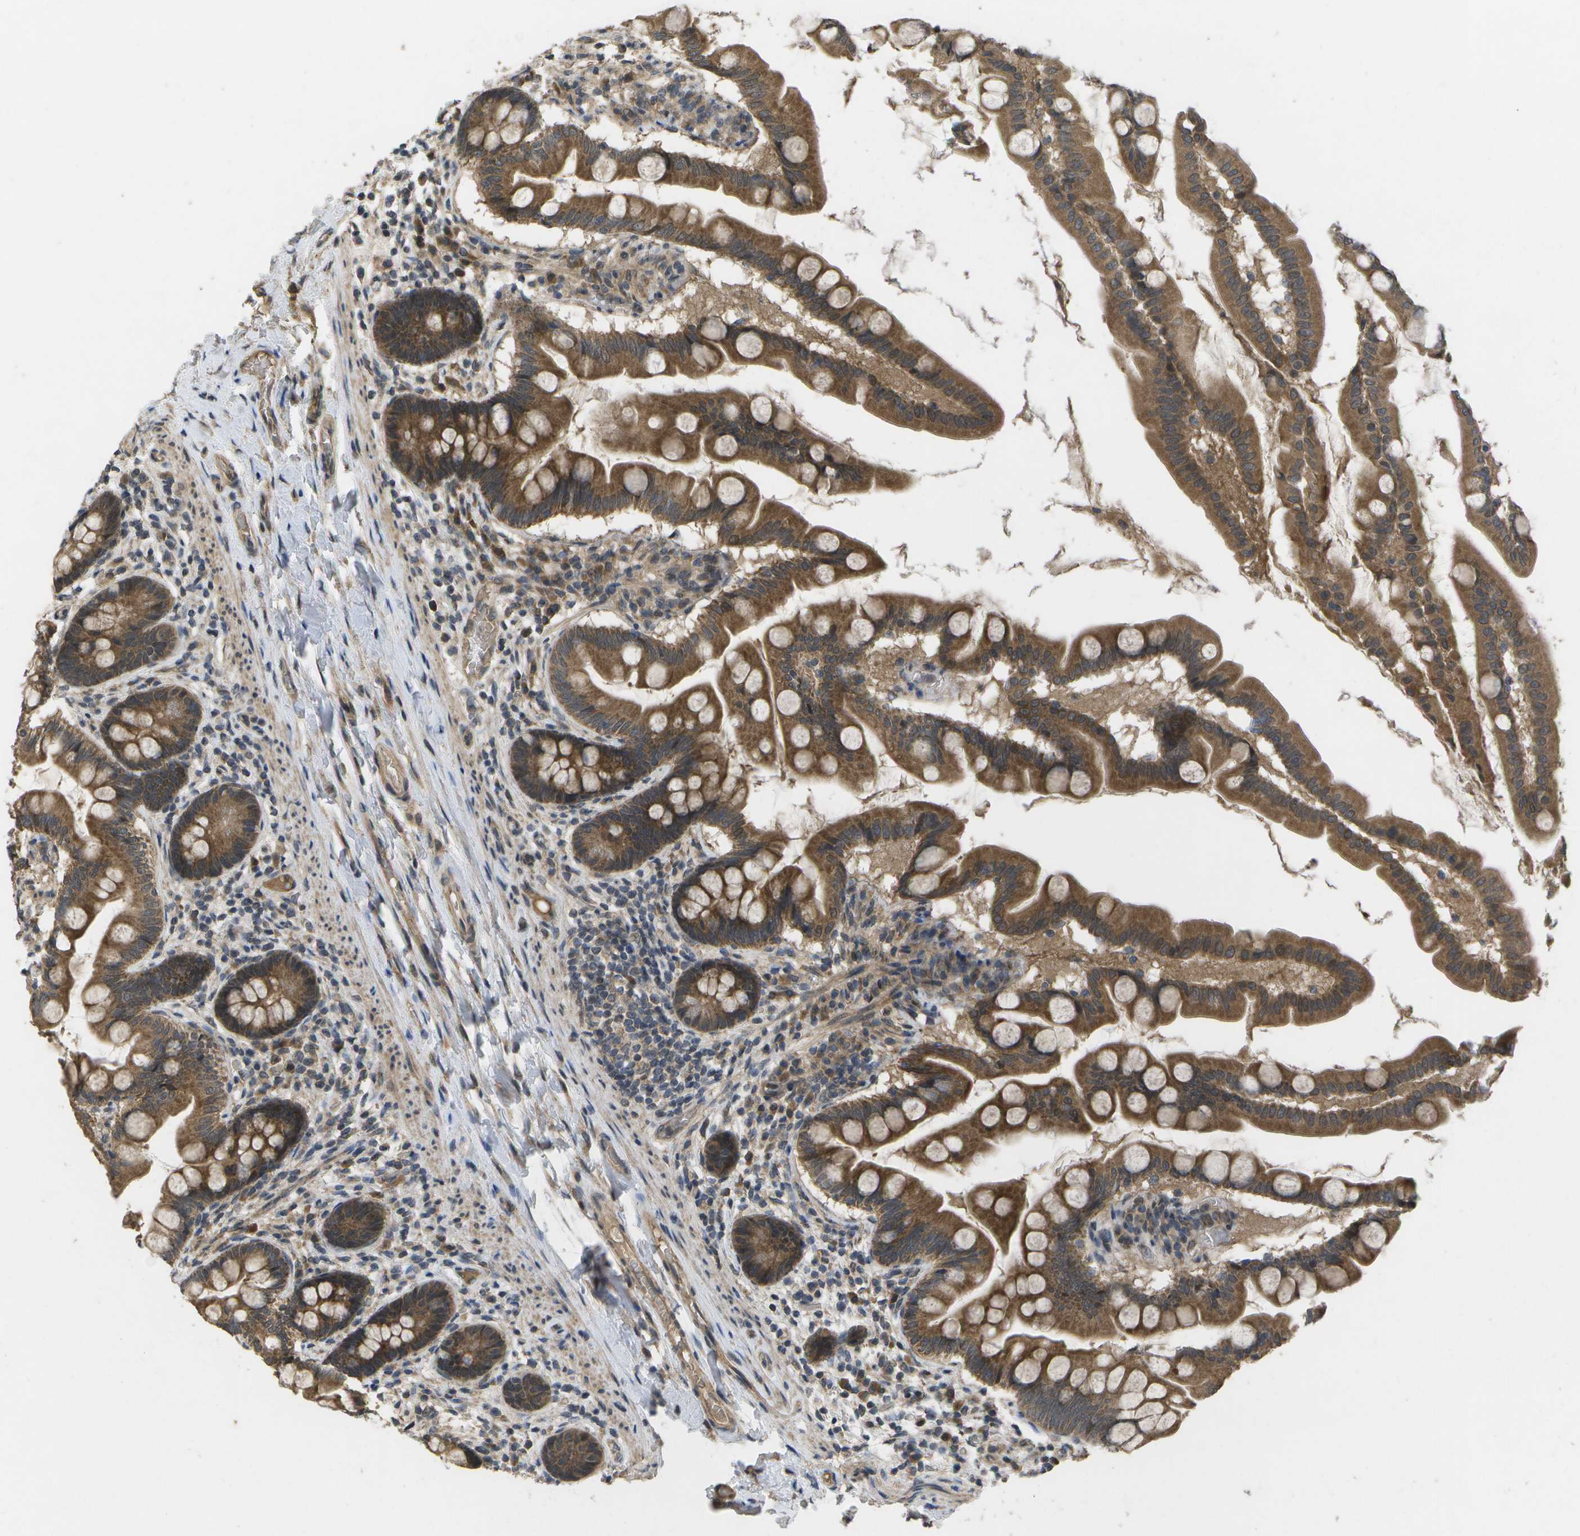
{"staining": {"intensity": "strong", "quantity": ">75%", "location": "cytoplasmic/membranous"}, "tissue": "small intestine", "cell_type": "Glandular cells", "image_type": "normal", "snomed": [{"axis": "morphology", "description": "Normal tissue, NOS"}, {"axis": "topography", "description": "Small intestine"}], "caption": "Glandular cells show high levels of strong cytoplasmic/membranous positivity in about >75% of cells in normal small intestine. Nuclei are stained in blue.", "gene": "ALAS1", "patient": {"sex": "female", "age": 56}}